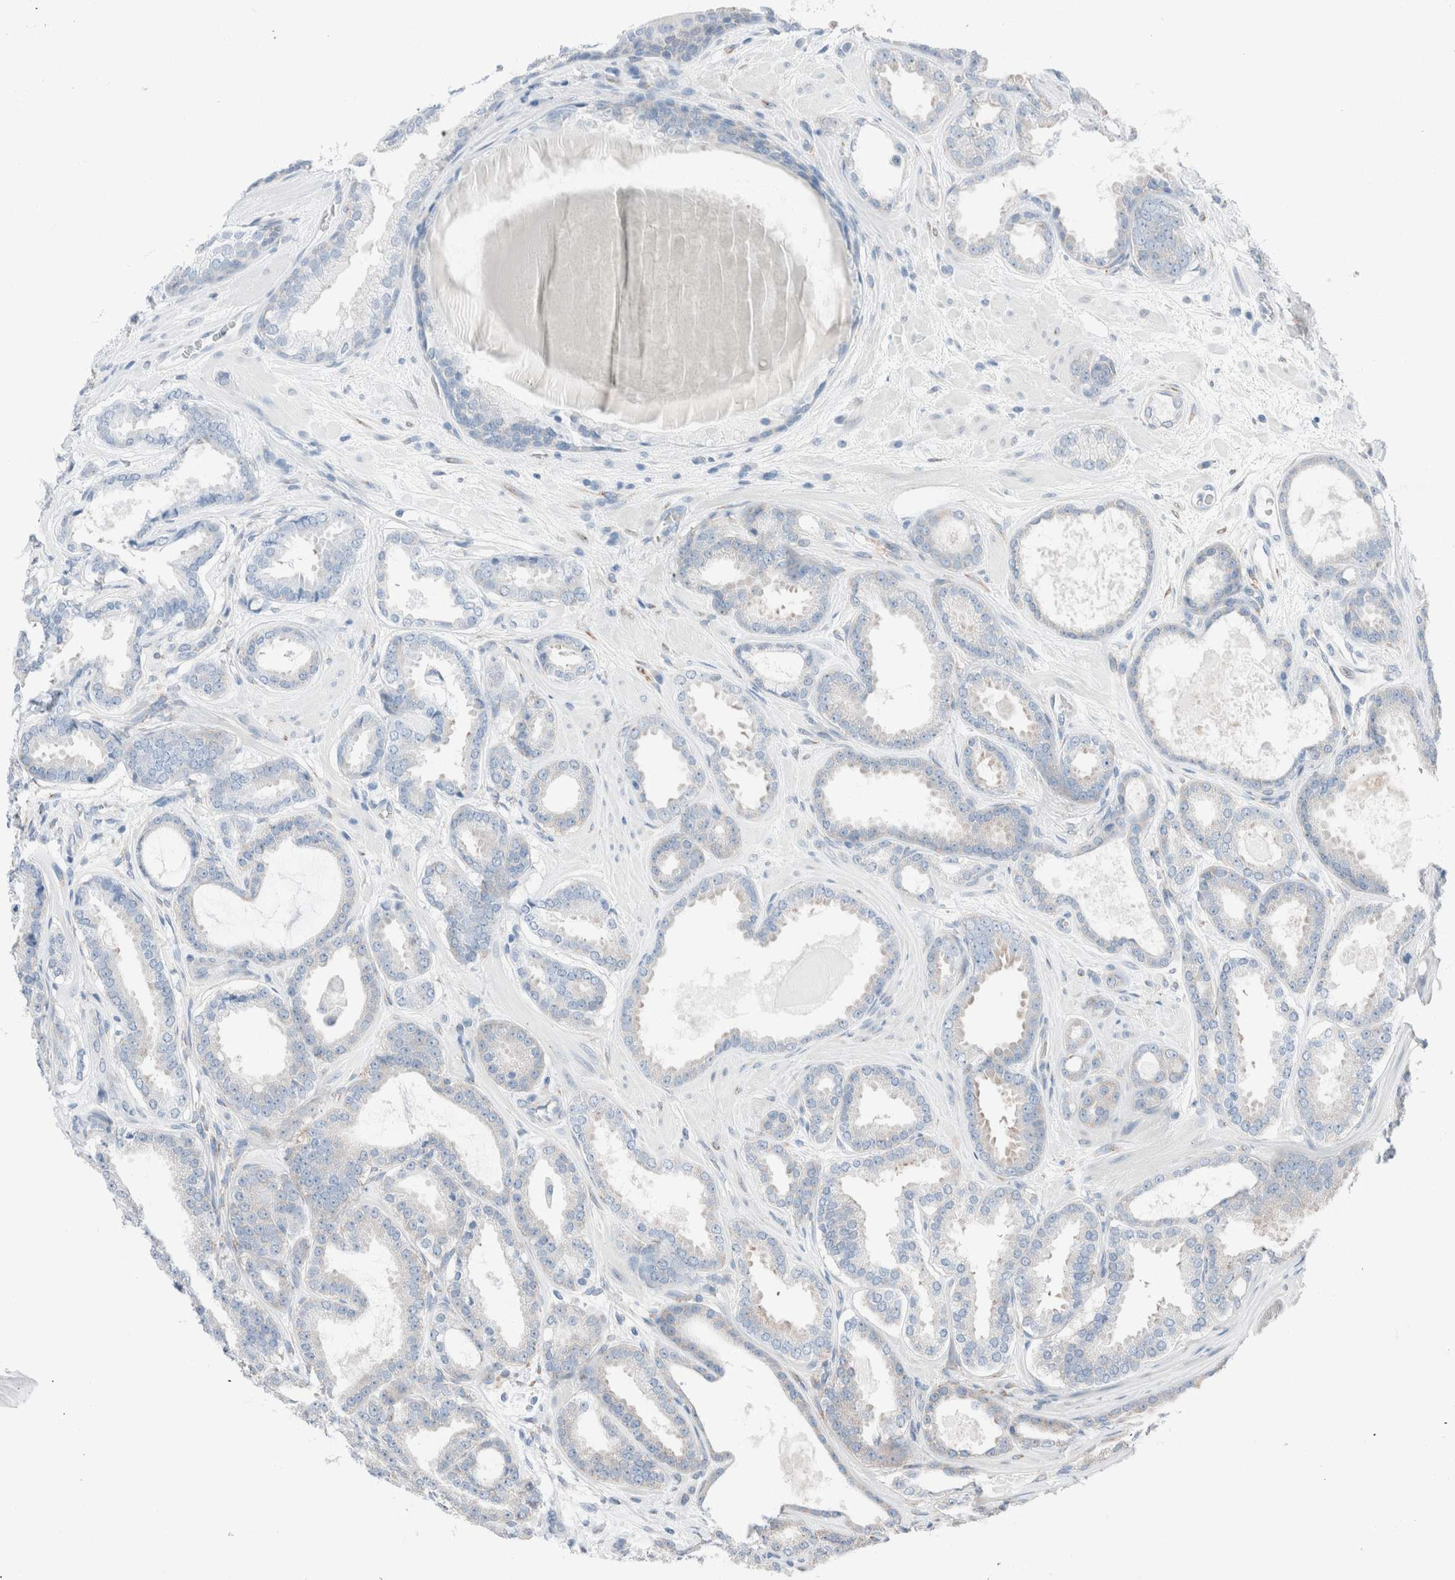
{"staining": {"intensity": "negative", "quantity": "none", "location": "none"}, "tissue": "prostate cancer", "cell_type": "Tumor cells", "image_type": "cancer", "snomed": [{"axis": "morphology", "description": "Adenocarcinoma, High grade"}, {"axis": "topography", "description": "Prostate"}], "caption": "Tumor cells show no significant protein expression in high-grade adenocarcinoma (prostate).", "gene": "CASC3", "patient": {"sex": "male", "age": 60}}